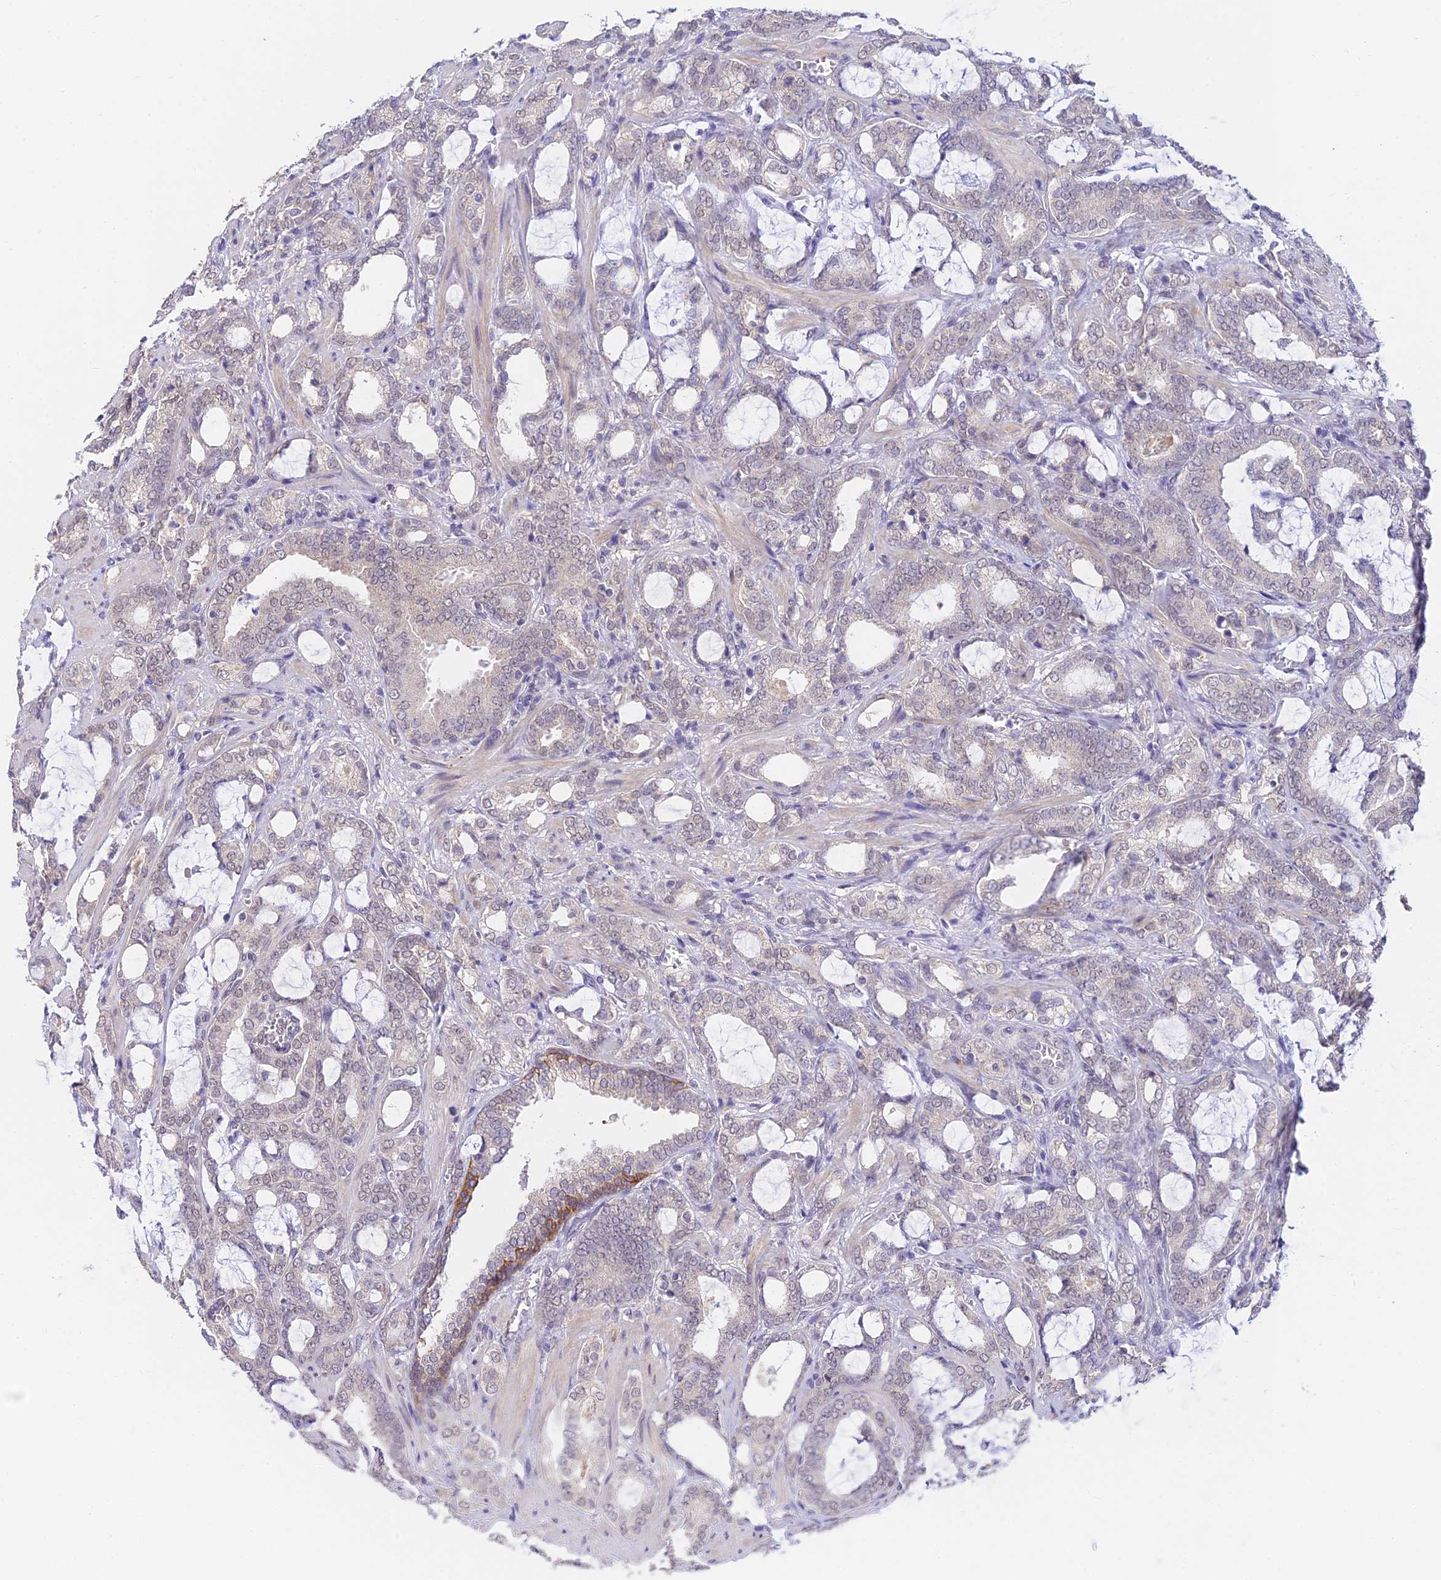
{"staining": {"intensity": "moderate", "quantity": "<25%", "location": "cytoplasmic/membranous"}, "tissue": "prostate cancer", "cell_type": "Tumor cells", "image_type": "cancer", "snomed": [{"axis": "morphology", "description": "Adenocarcinoma, High grade"}, {"axis": "topography", "description": "Prostate and seminal vesicle, NOS"}], "caption": "Immunohistochemical staining of human prostate cancer reveals low levels of moderate cytoplasmic/membranous staining in approximately <25% of tumor cells.", "gene": "HOXB1", "patient": {"sex": "male", "age": 67}}